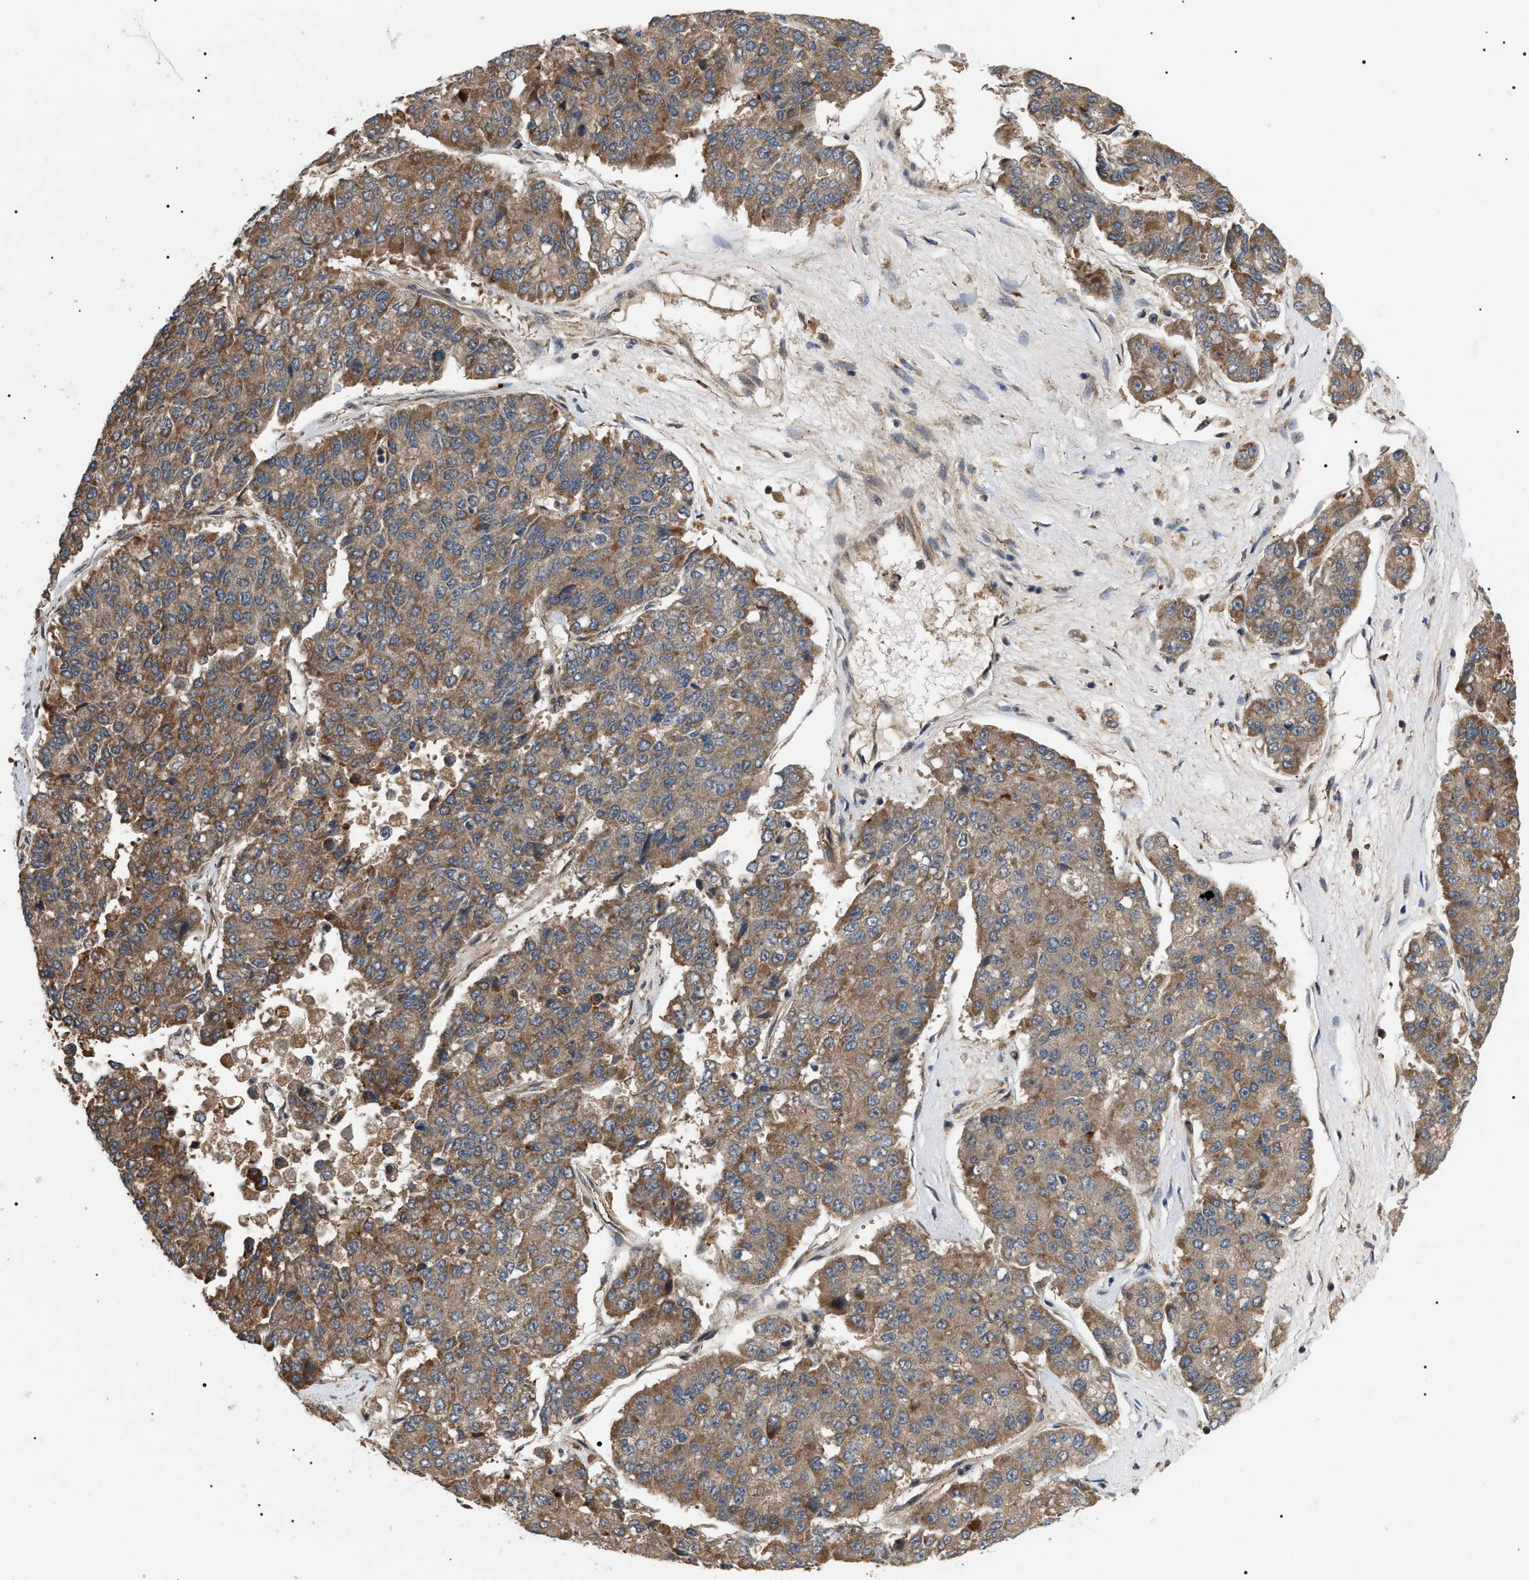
{"staining": {"intensity": "moderate", "quantity": ">75%", "location": "cytoplasmic/membranous"}, "tissue": "pancreatic cancer", "cell_type": "Tumor cells", "image_type": "cancer", "snomed": [{"axis": "morphology", "description": "Adenocarcinoma, NOS"}, {"axis": "topography", "description": "Pancreas"}], "caption": "A histopathology image showing moderate cytoplasmic/membranous staining in approximately >75% of tumor cells in pancreatic cancer, as visualized by brown immunohistochemical staining.", "gene": "ASTL", "patient": {"sex": "male", "age": 50}}